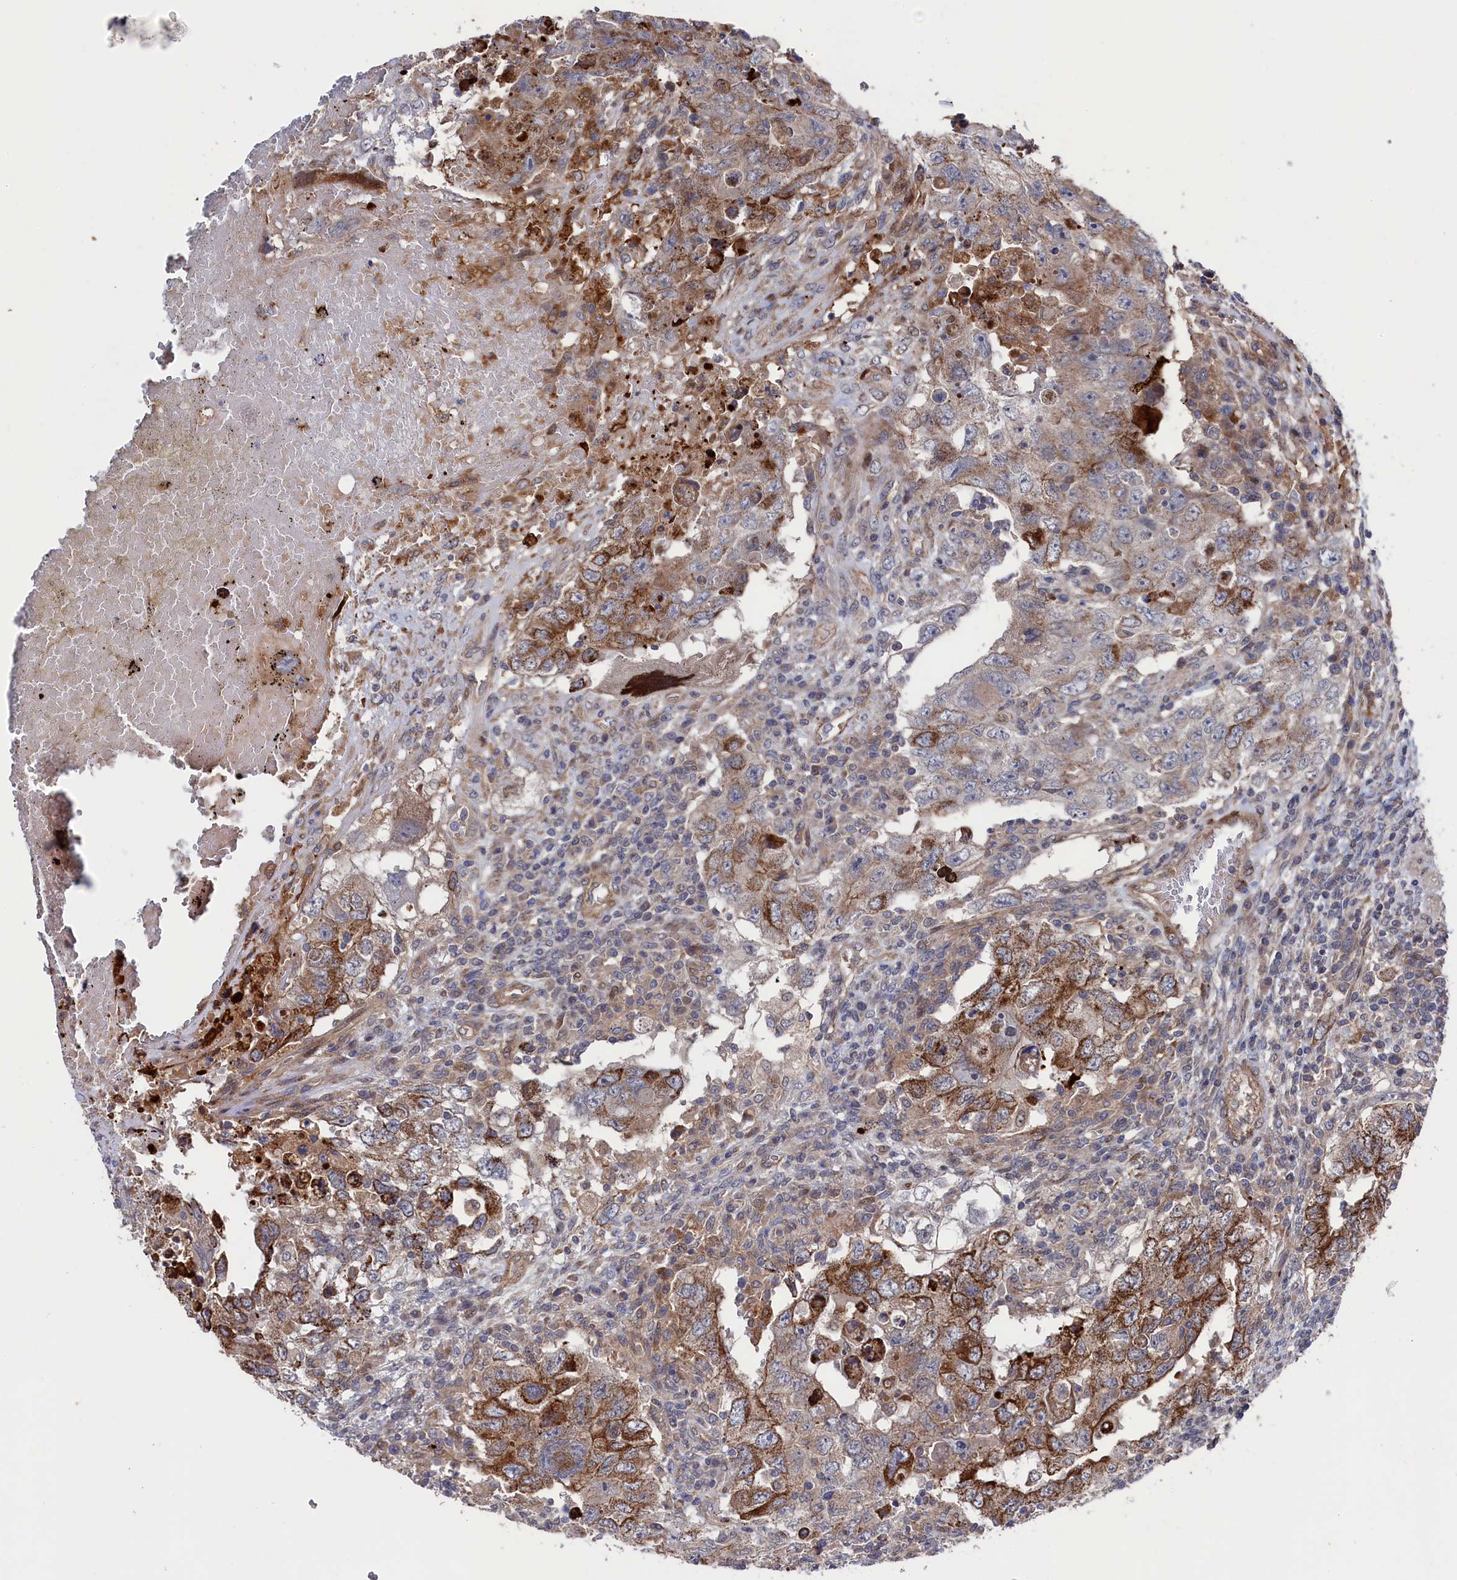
{"staining": {"intensity": "moderate", "quantity": "25%-75%", "location": "cytoplasmic/membranous"}, "tissue": "testis cancer", "cell_type": "Tumor cells", "image_type": "cancer", "snomed": [{"axis": "morphology", "description": "Carcinoma, Embryonal, NOS"}, {"axis": "topography", "description": "Testis"}], "caption": "Immunohistochemical staining of human testis cancer (embryonal carcinoma) reveals medium levels of moderate cytoplasmic/membranous staining in approximately 25%-75% of tumor cells.", "gene": "ZNF891", "patient": {"sex": "male", "age": 26}}